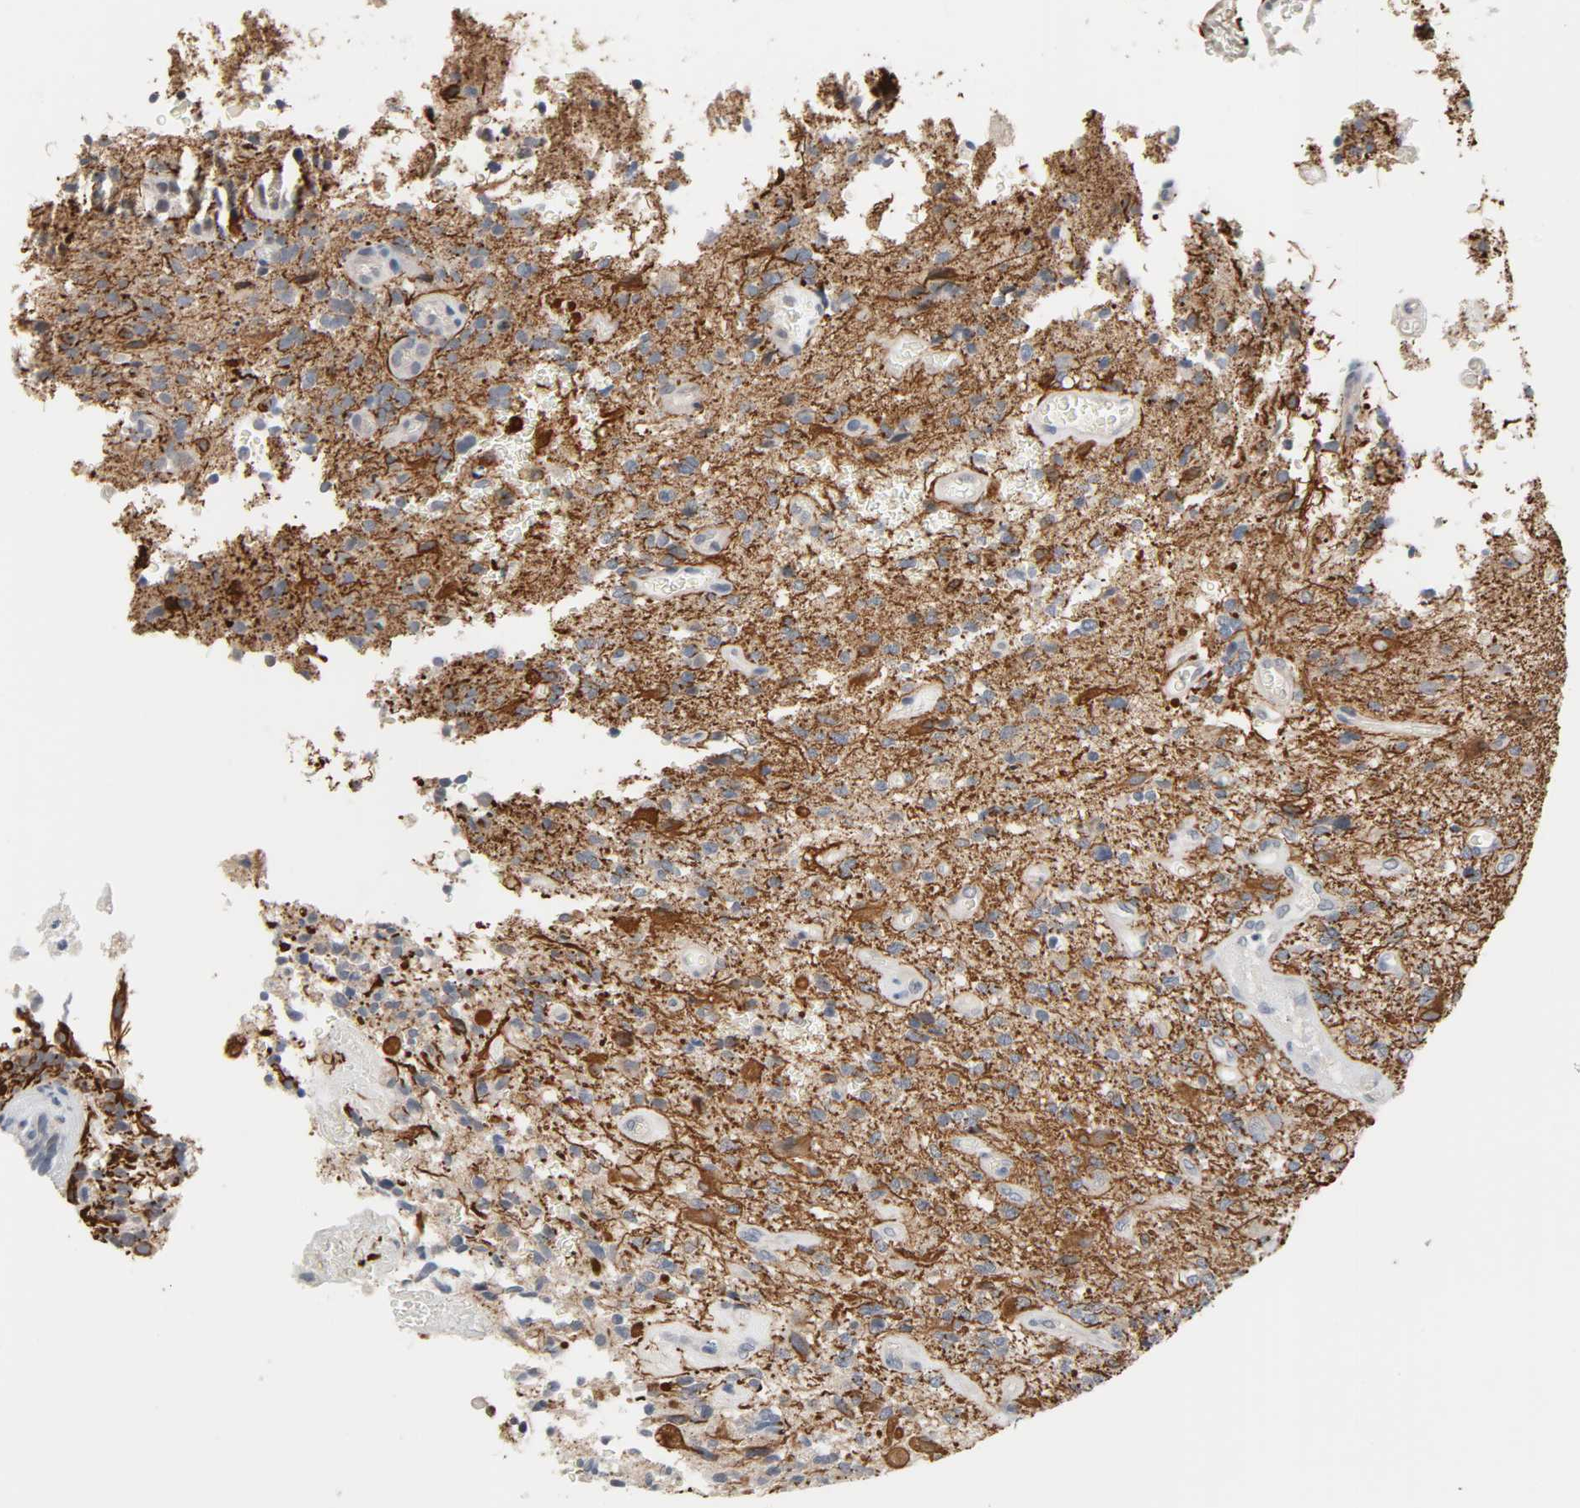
{"staining": {"intensity": "moderate", "quantity": "25%-75%", "location": "cytoplasmic/membranous"}, "tissue": "glioma", "cell_type": "Tumor cells", "image_type": "cancer", "snomed": [{"axis": "morphology", "description": "Normal tissue, NOS"}, {"axis": "morphology", "description": "Glioma, malignant, High grade"}, {"axis": "topography", "description": "Cerebral cortex"}], "caption": "Moderate cytoplasmic/membranous staining is seen in about 25%-75% of tumor cells in glioma.", "gene": "ACSS2", "patient": {"sex": "male", "age": 75}}